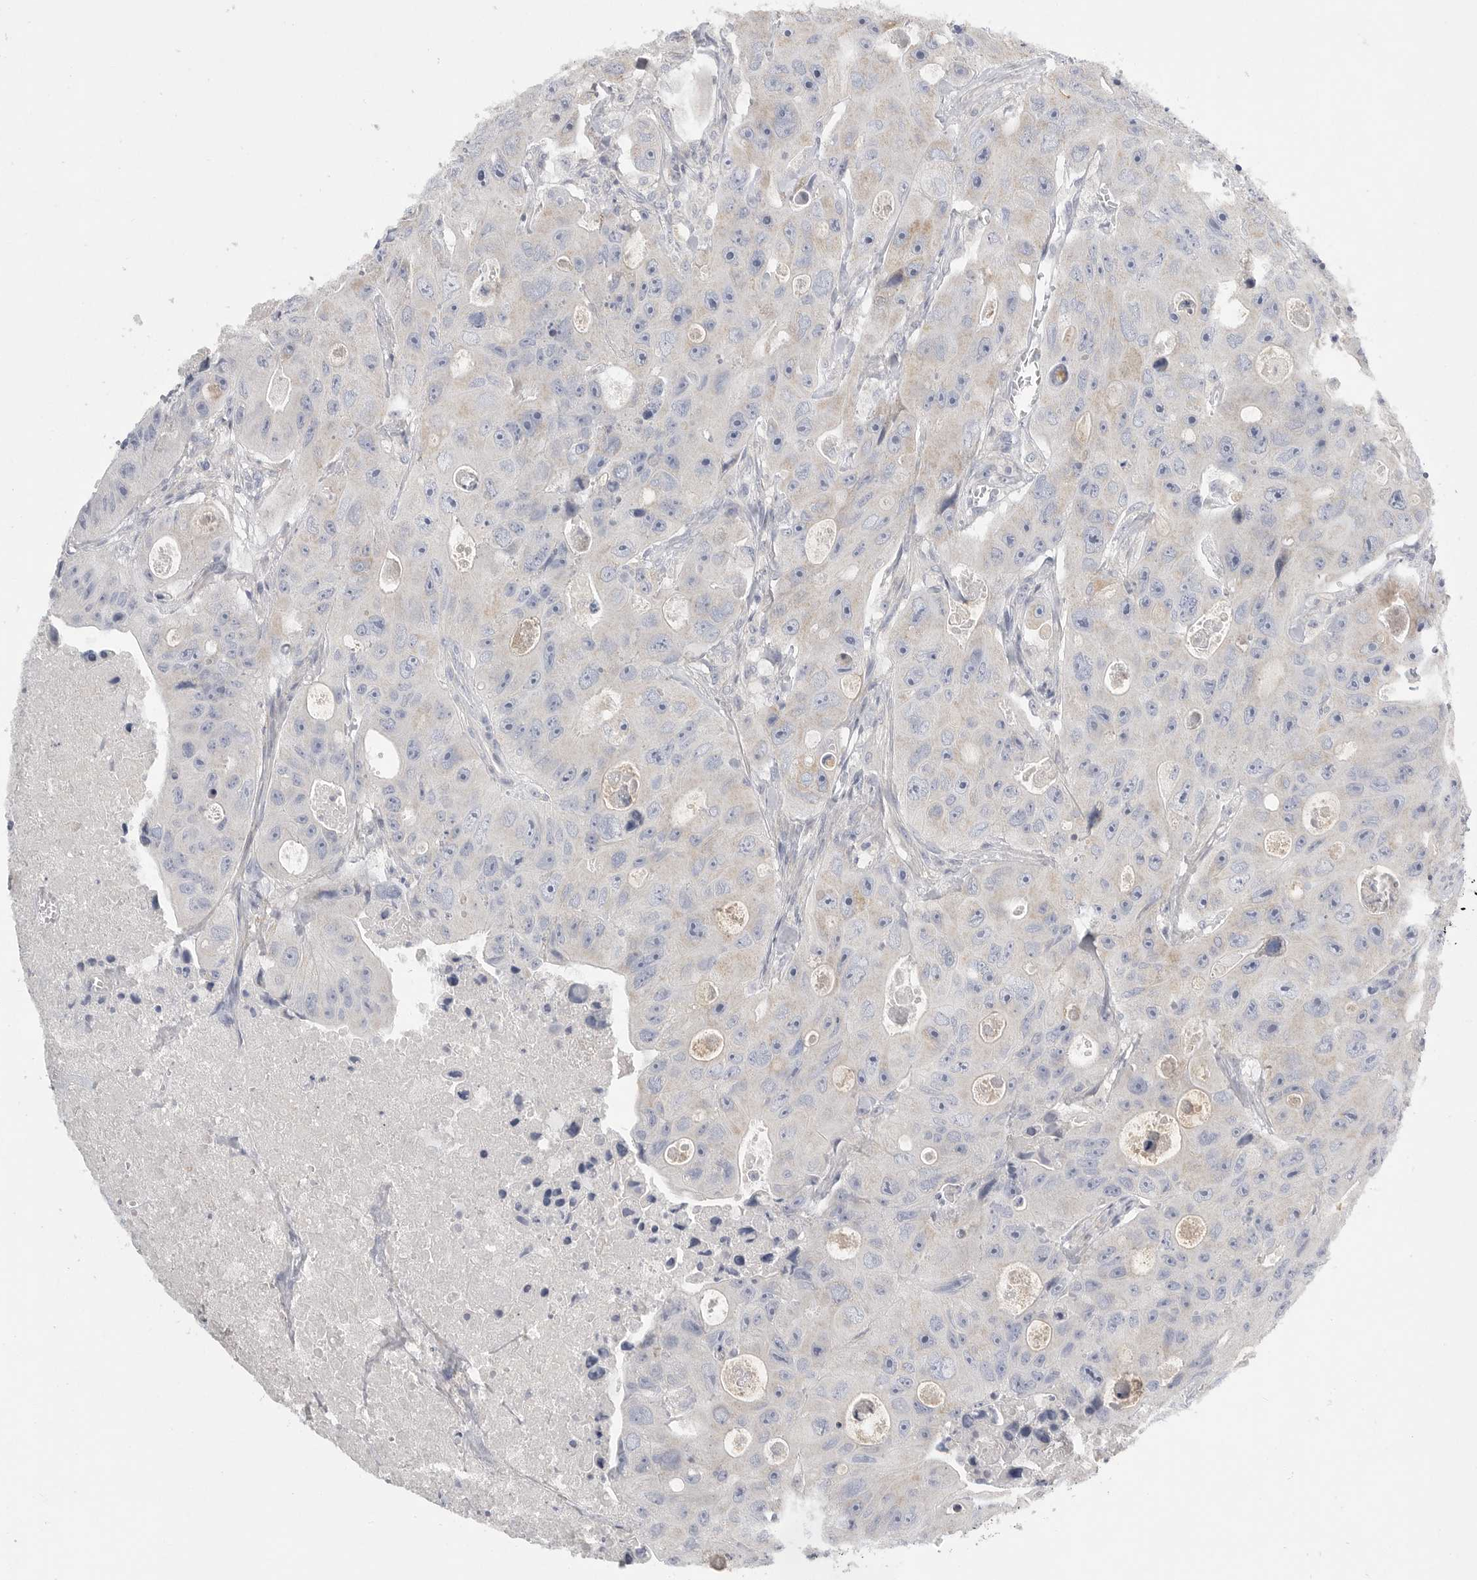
{"staining": {"intensity": "weak", "quantity": "<25%", "location": "cytoplasmic/membranous"}, "tissue": "colorectal cancer", "cell_type": "Tumor cells", "image_type": "cancer", "snomed": [{"axis": "morphology", "description": "Adenocarcinoma, NOS"}, {"axis": "topography", "description": "Colon"}], "caption": "Protein analysis of colorectal adenocarcinoma exhibits no significant expression in tumor cells.", "gene": "SDC3", "patient": {"sex": "female", "age": 46}}